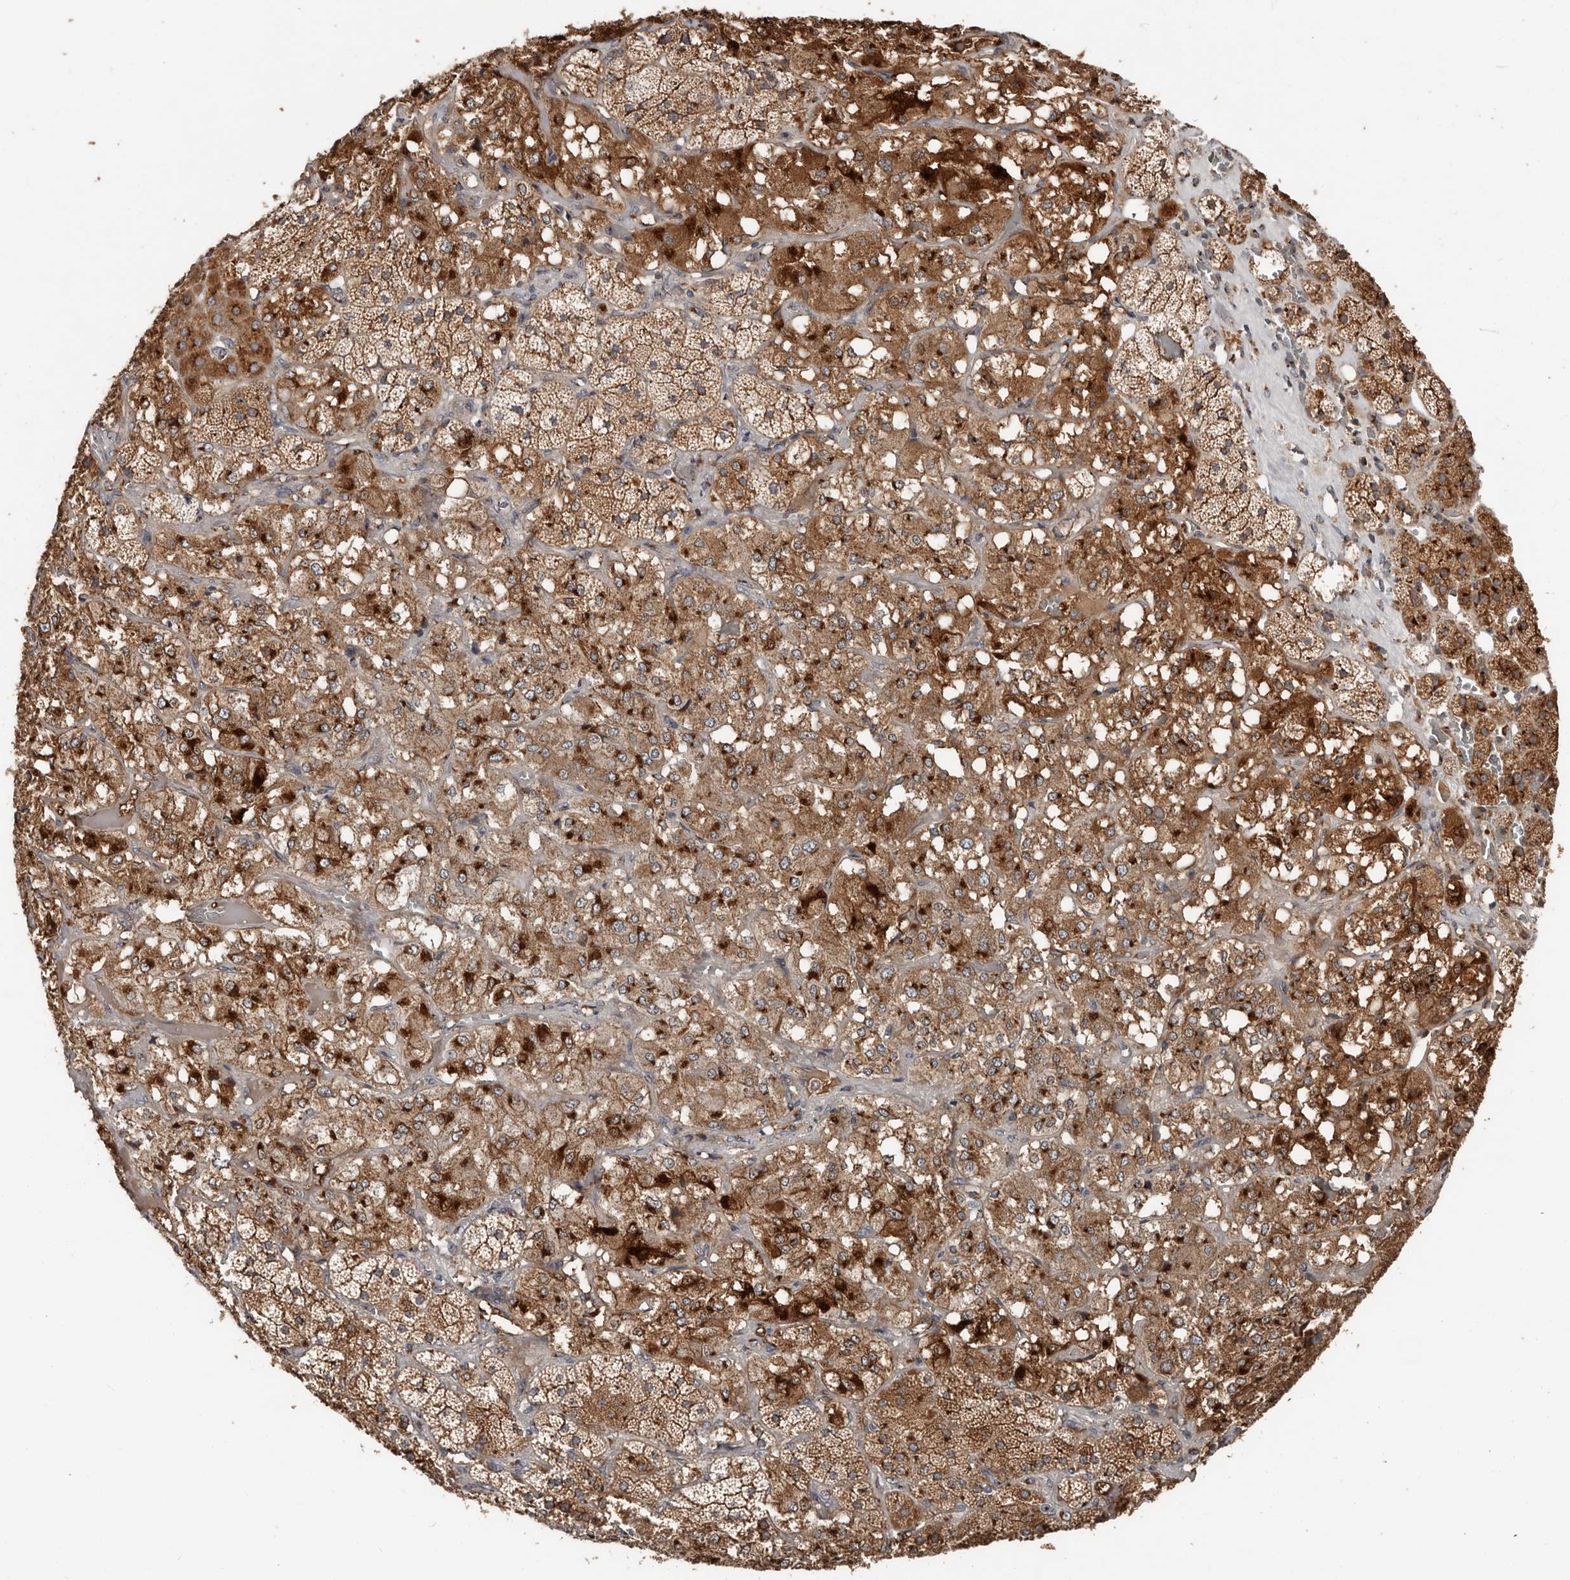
{"staining": {"intensity": "strong", "quantity": ">75%", "location": "cytoplasmic/membranous"}, "tissue": "adrenal gland", "cell_type": "Glandular cells", "image_type": "normal", "snomed": [{"axis": "morphology", "description": "Normal tissue, NOS"}, {"axis": "topography", "description": "Adrenal gland"}], "caption": "Immunohistochemical staining of unremarkable human adrenal gland exhibits >75% levels of strong cytoplasmic/membranous protein staining in about >75% of glandular cells.", "gene": "COG1", "patient": {"sex": "male", "age": 57}}